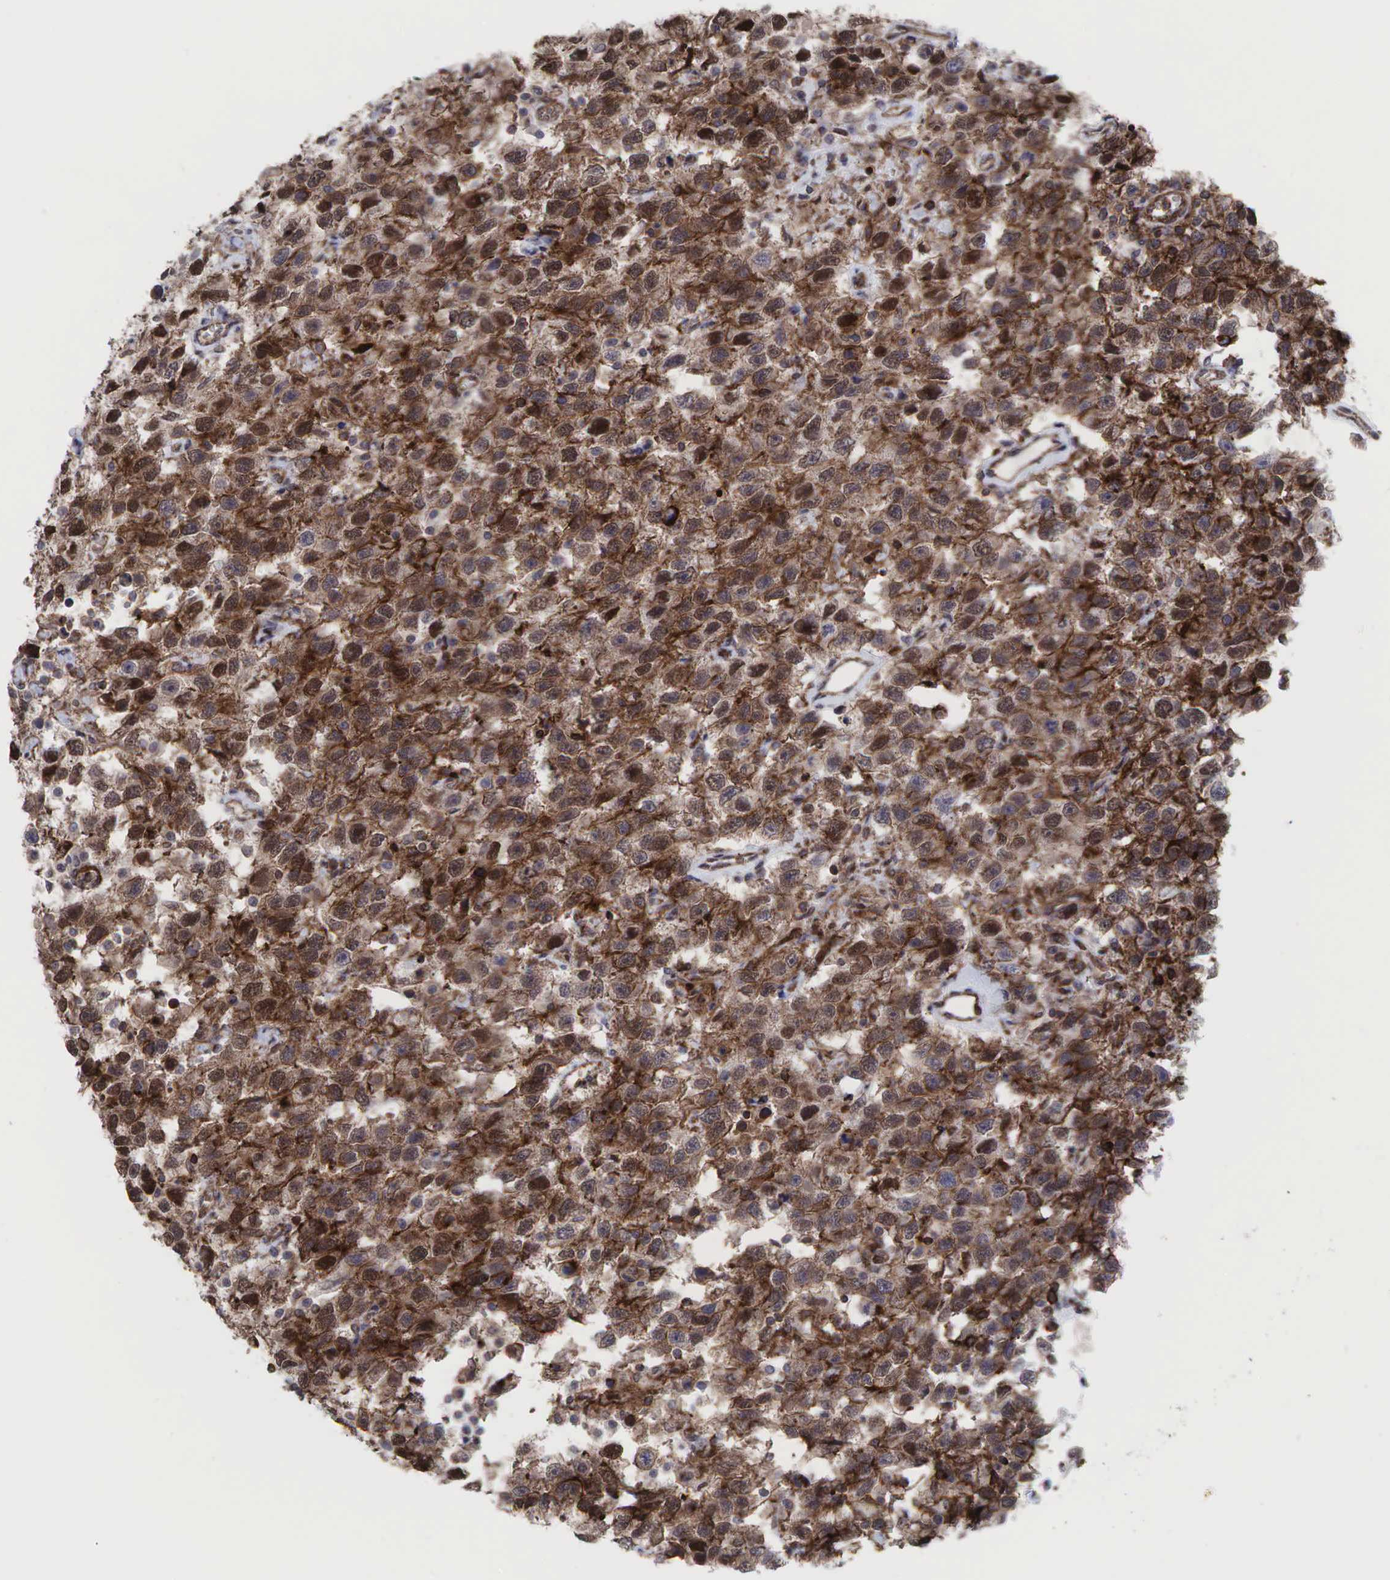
{"staining": {"intensity": "moderate", "quantity": ">75%", "location": "cytoplasmic/membranous"}, "tissue": "testis cancer", "cell_type": "Tumor cells", "image_type": "cancer", "snomed": [{"axis": "morphology", "description": "Seminoma, NOS"}, {"axis": "topography", "description": "Testis"}], "caption": "Immunohistochemistry micrograph of seminoma (testis) stained for a protein (brown), which displays medium levels of moderate cytoplasmic/membranous positivity in about >75% of tumor cells.", "gene": "GPRASP1", "patient": {"sex": "male", "age": 41}}